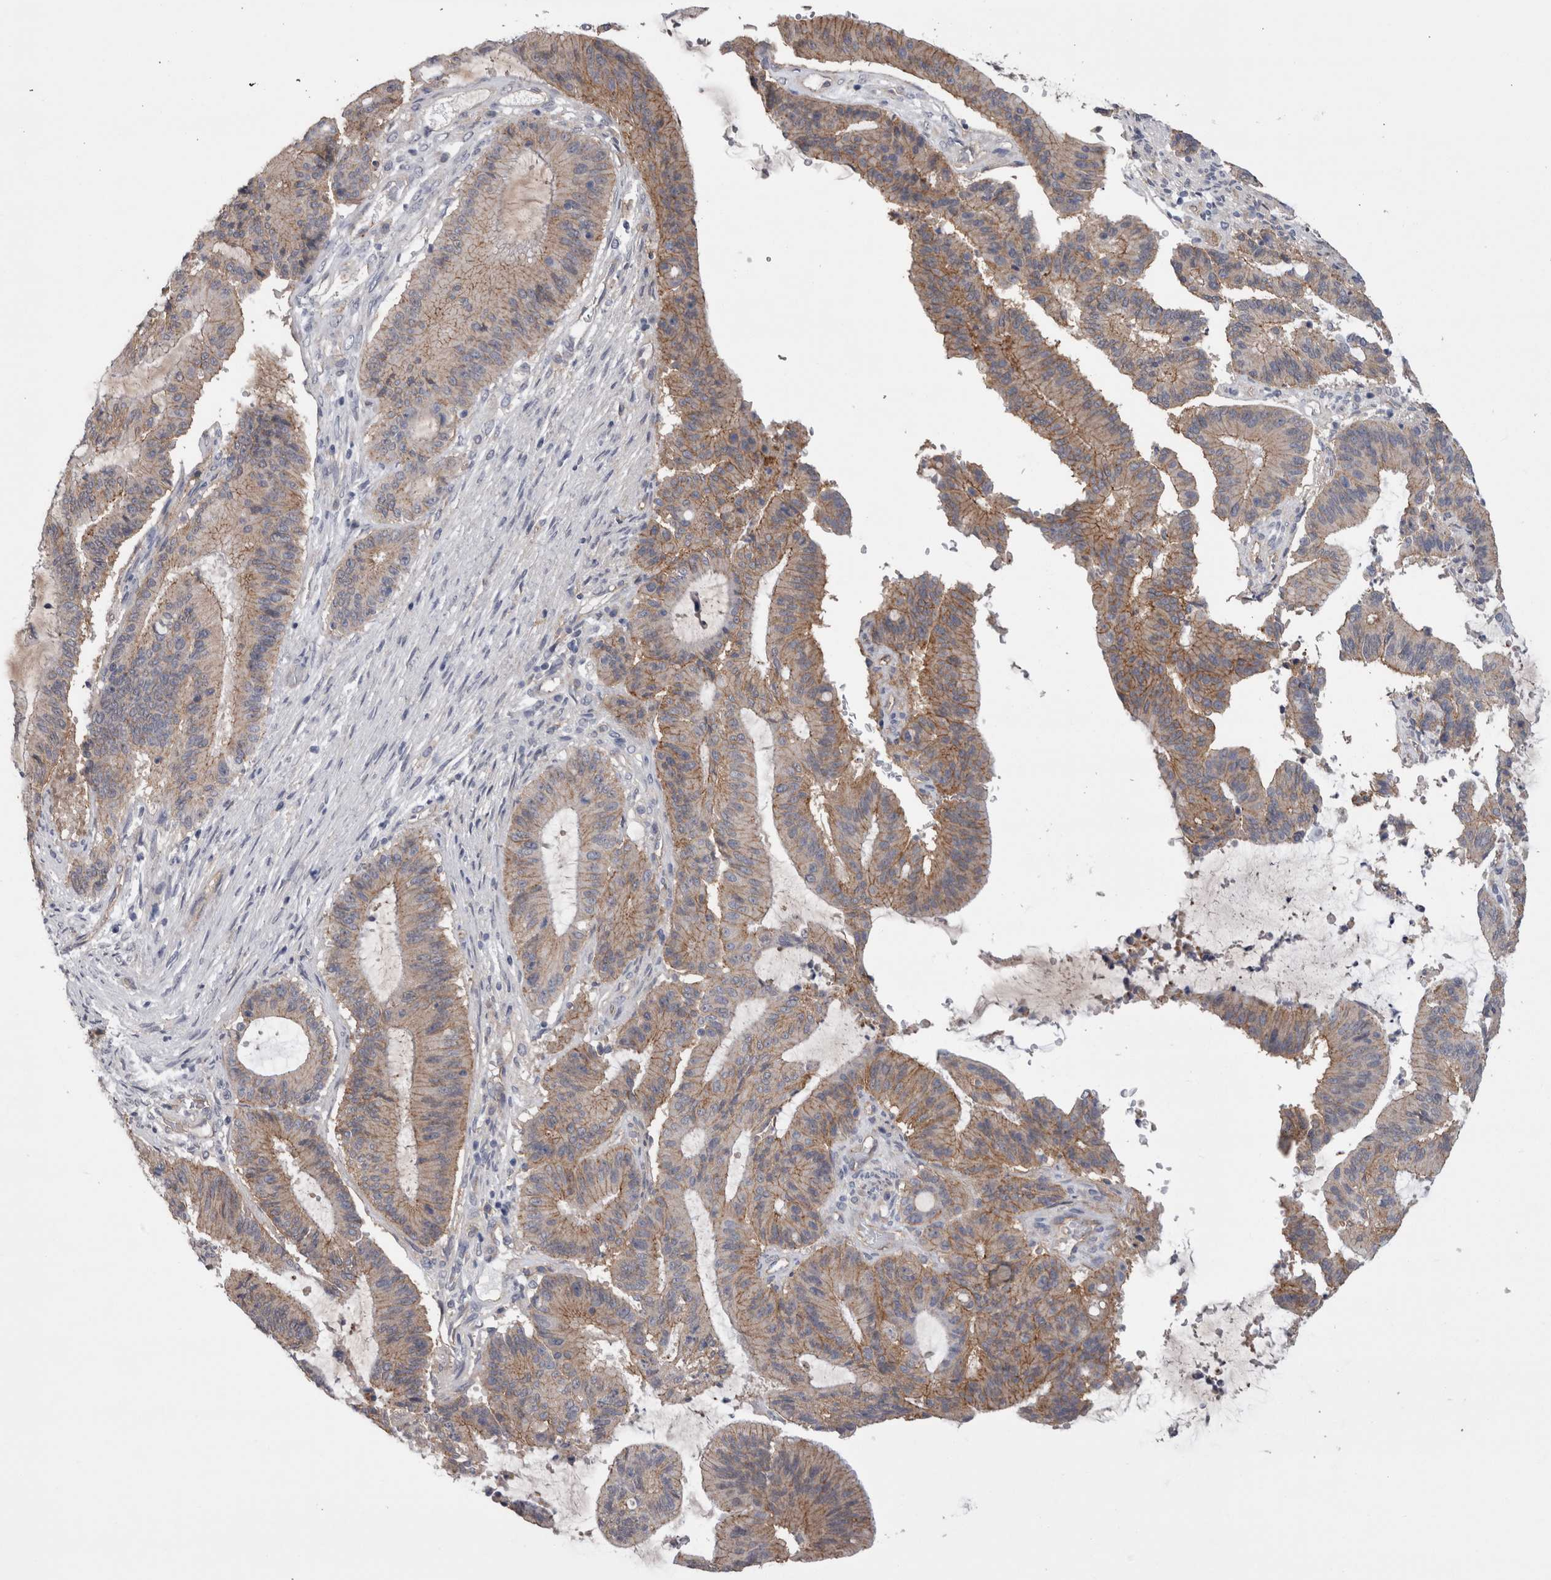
{"staining": {"intensity": "moderate", "quantity": "25%-75%", "location": "cytoplasmic/membranous"}, "tissue": "liver cancer", "cell_type": "Tumor cells", "image_type": "cancer", "snomed": [{"axis": "morphology", "description": "Cholangiocarcinoma"}, {"axis": "topography", "description": "Liver"}], "caption": "Human liver cholangiocarcinoma stained with a protein marker exhibits moderate staining in tumor cells.", "gene": "NECTIN2", "patient": {"sex": "female", "age": 73}}